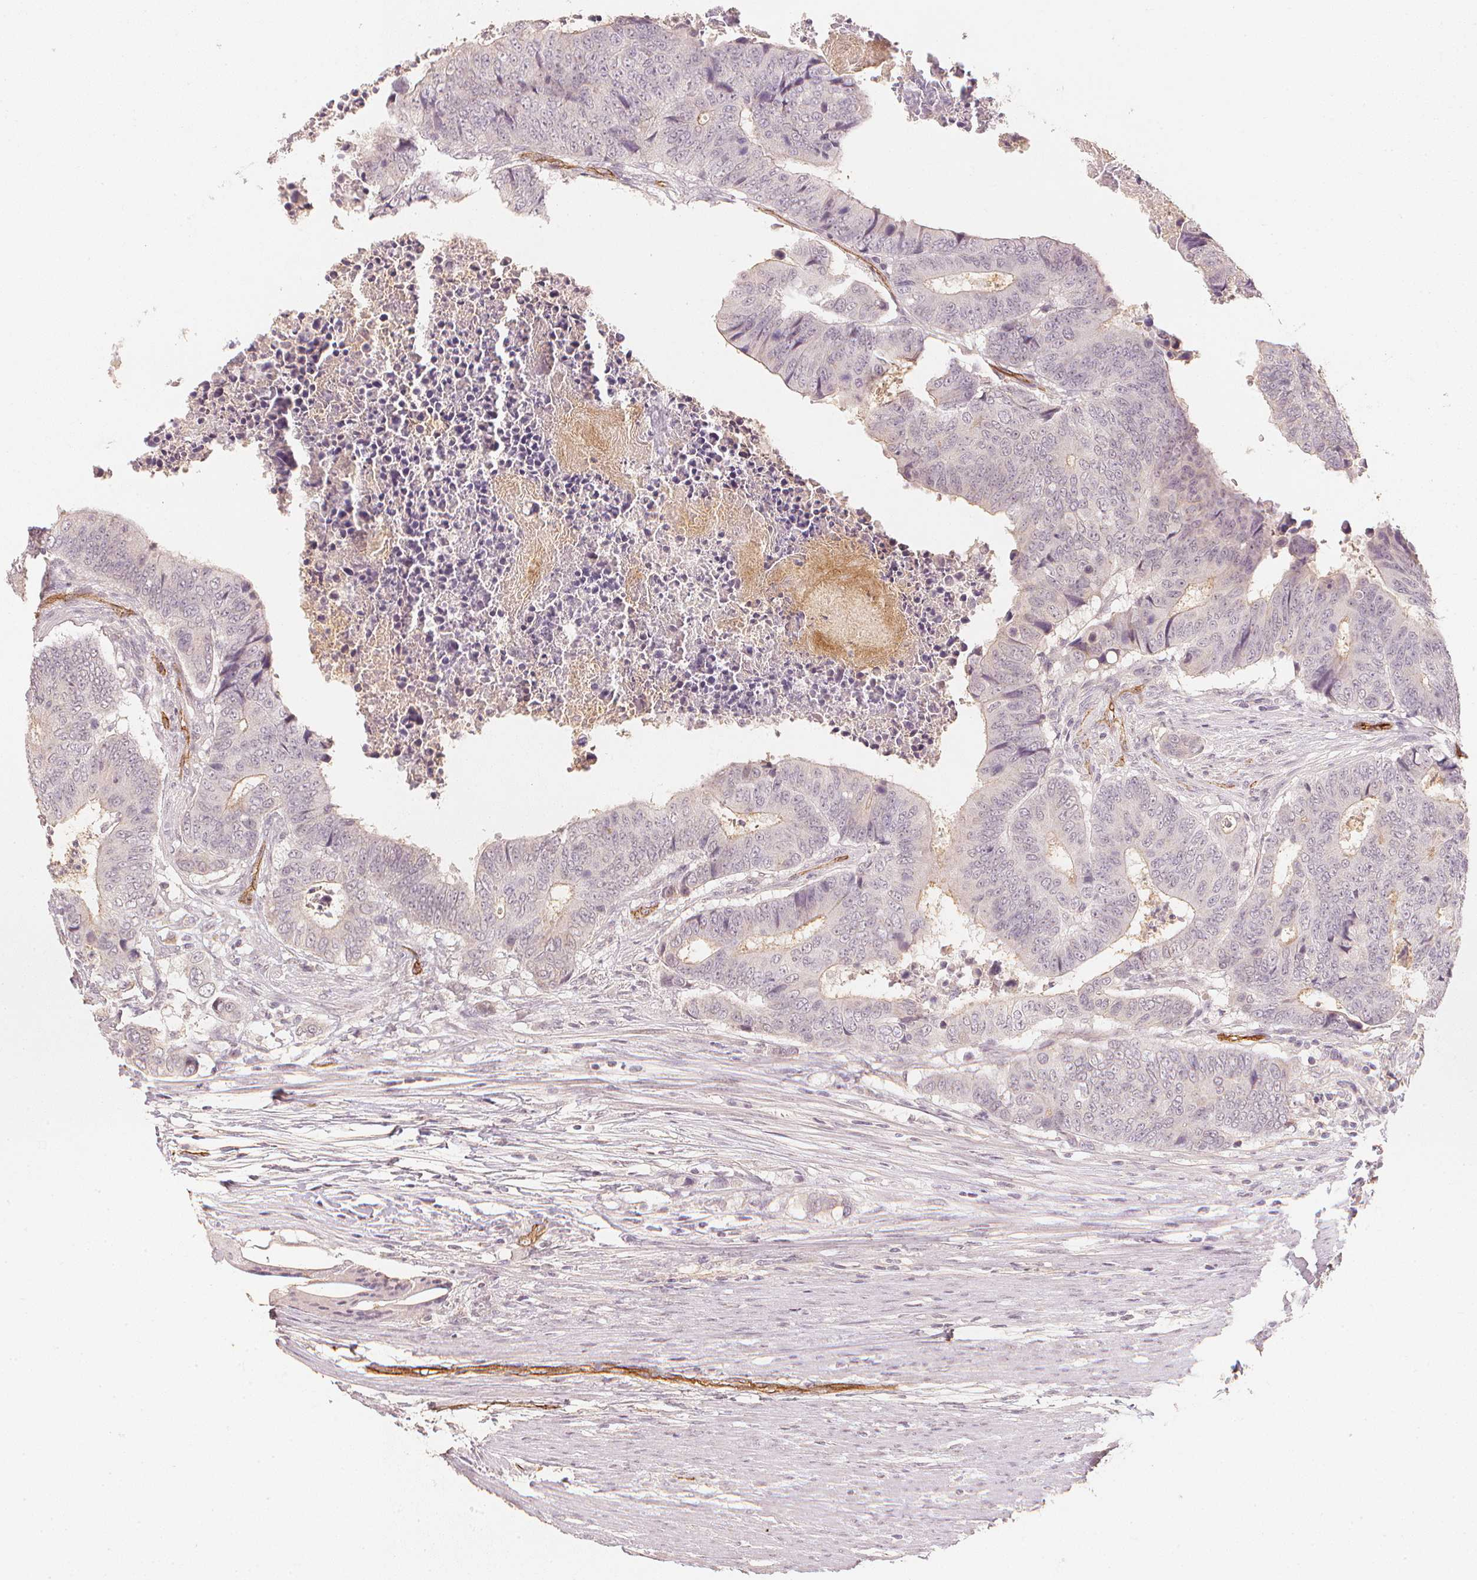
{"staining": {"intensity": "negative", "quantity": "none", "location": "none"}, "tissue": "colorectal cancer", "cell_type": "Tumor cells", "image_type": "cancer", "snomed": [{"axis": "morphology", "description": "Adenocarcinoma, NOS"}, {"axis": "topography", "description": "Colon"}], "caption": "A high-resolution image shows immunohistochemistry (IHC) staining of colorectal cancer, which shows no significant staining in tumor cells.", "gene": "CIB1", "patient": {"sex": "female", "age": 48}}